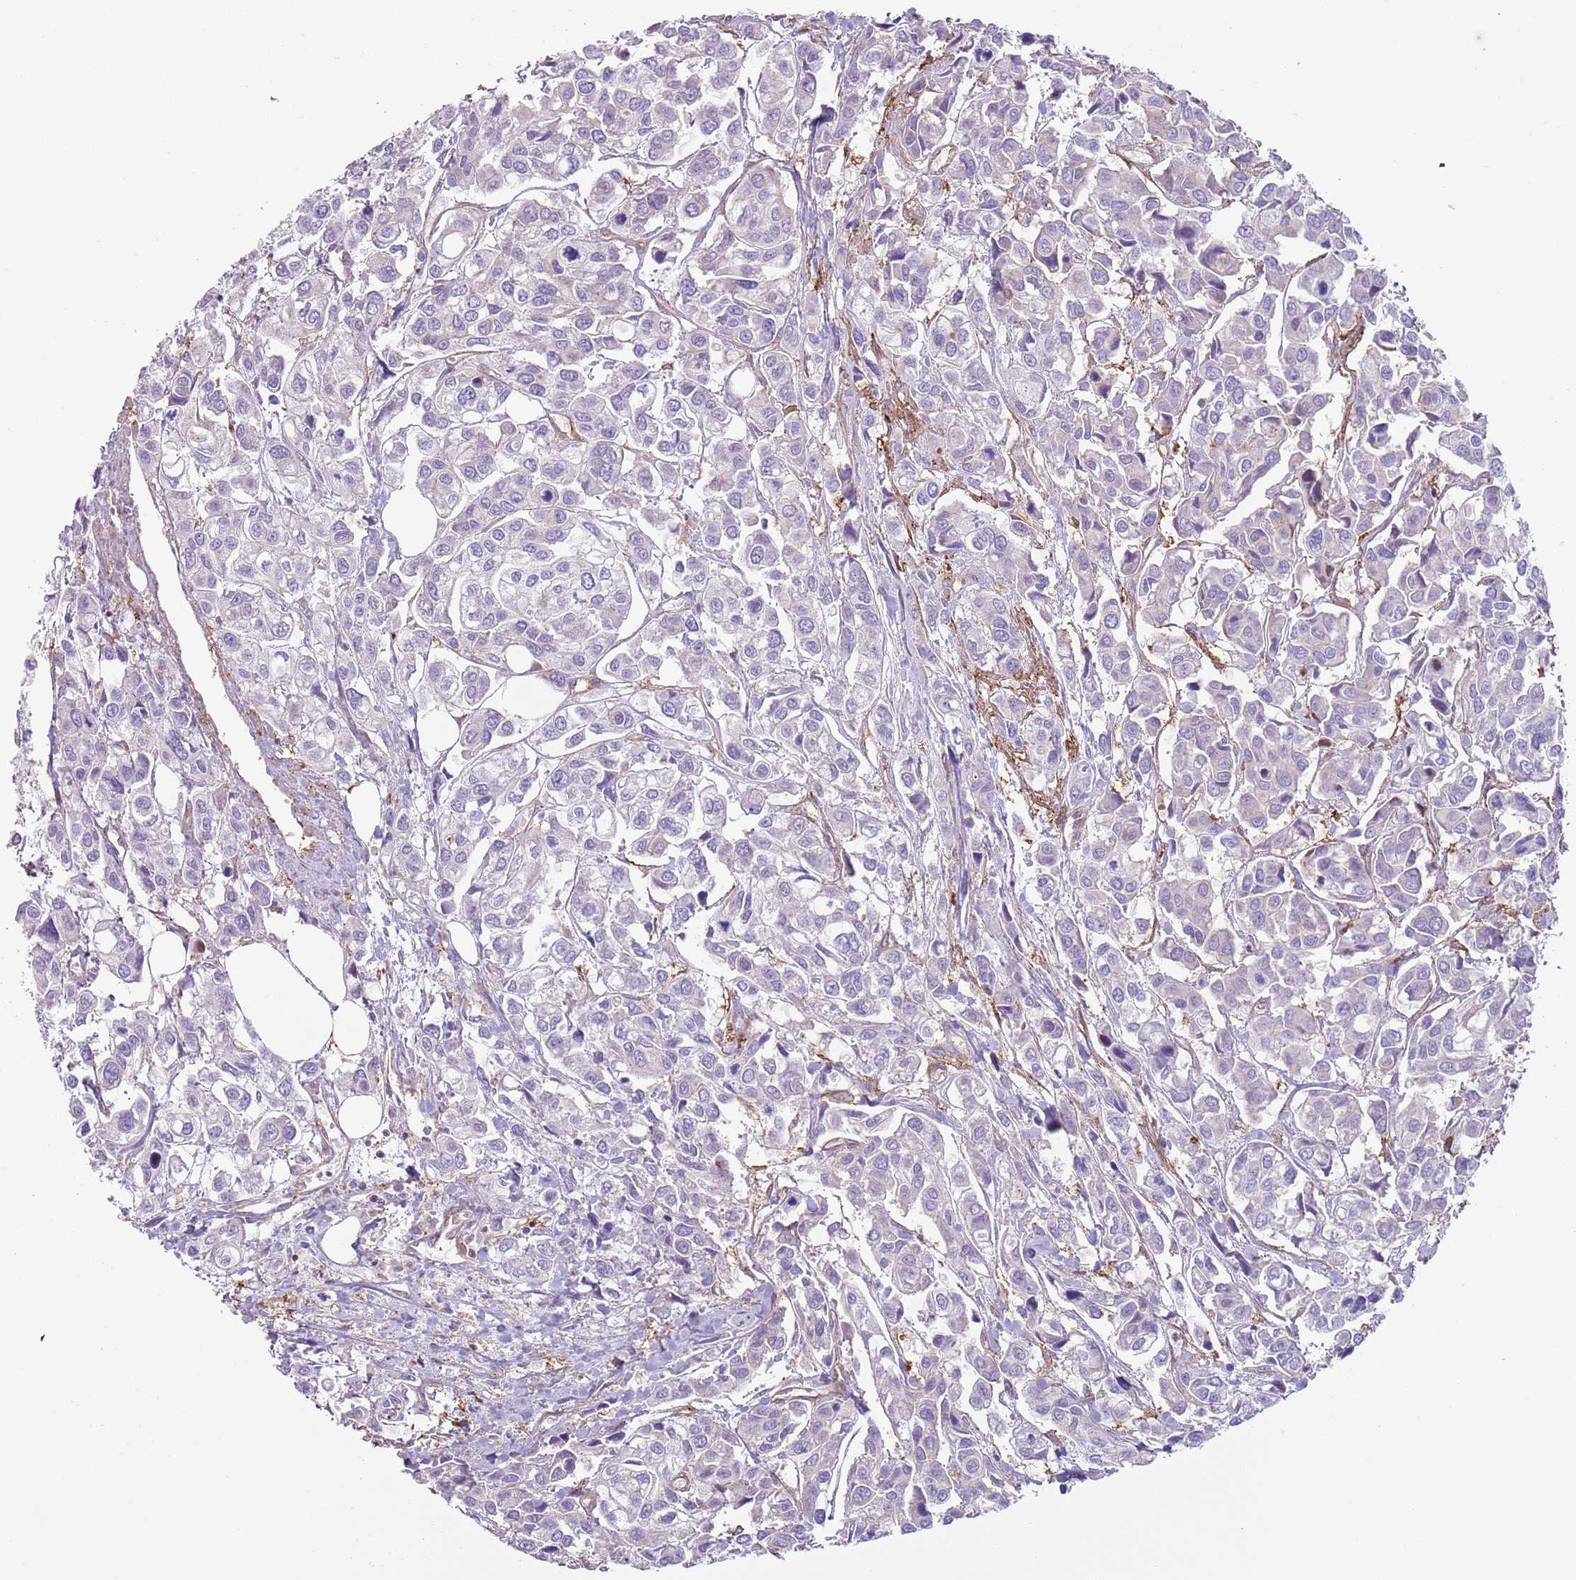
{"staining": {"intensity": "negative", "quantity": "none", "location": "none"}, "tissue": "urothelial cancer", "cell_type": "Tumor cells", "image_type": "cancer", "snomed": [{"axis": "morphology", "description": "Urothelial carcinoma, High grade"}, {"axis": "topography", "description": "Urinary bladder"}], "caption": "High magnification brightfield microscopy of urothelial cancer stained with DAB (brown) and counterstained with hematoxylin (blue): tumor cells show no significant staining.", "gene": "GNAI3", "patient": {"sex": "male", "age": 67}}